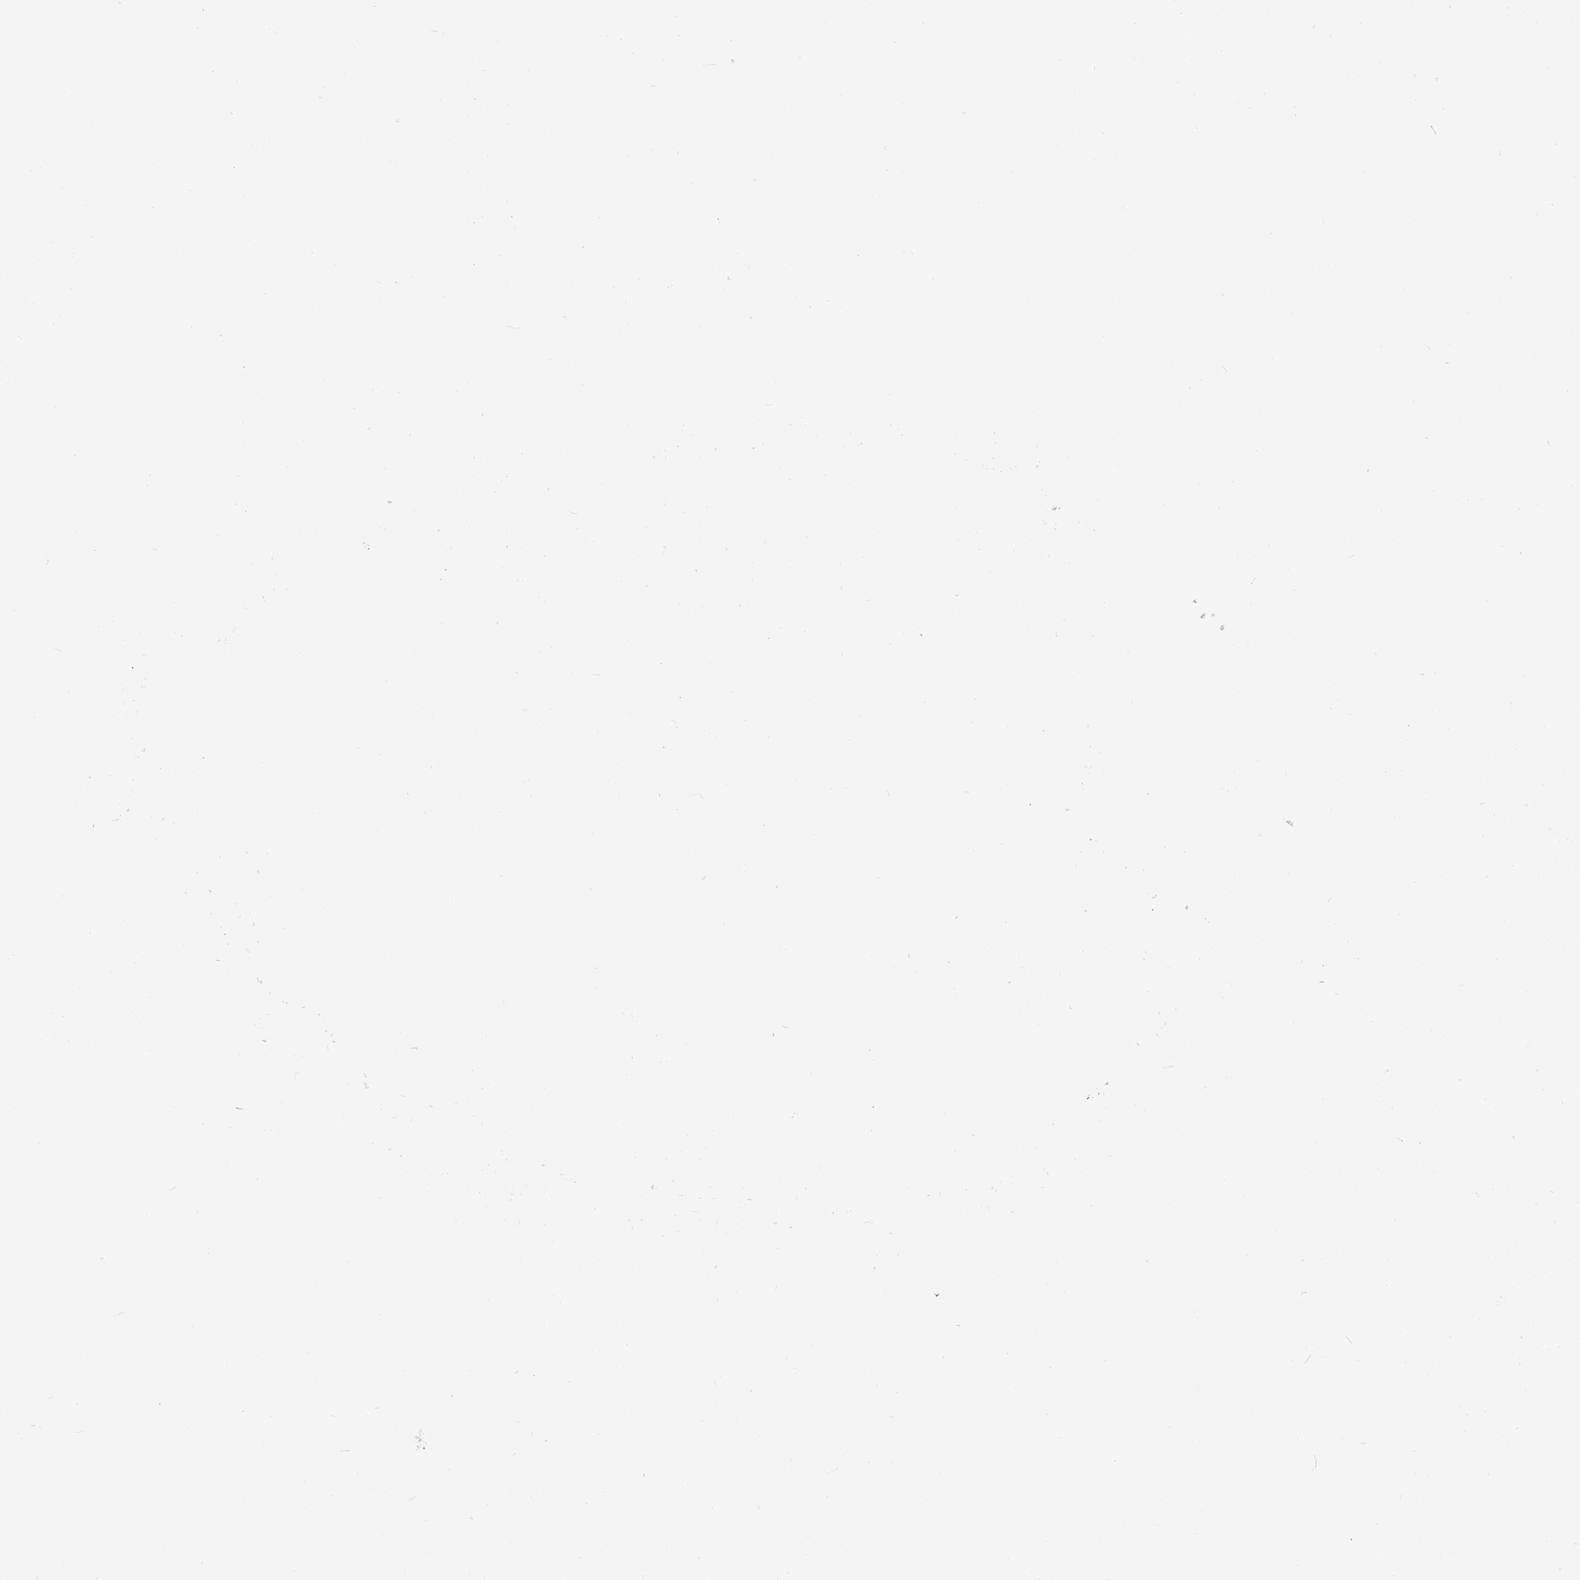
{"staining": {"intensity": "negative", "quantity": "none", "location": "none"}, "tissue": "glioma", "cell_type": "Tumor cells", "image_type": "cancer", "snomed": [{"axis": "morphology", "description": "Glioma, malignant, Low grade"}, {"axis": "topography", "description": "Brain"}], "caption": "A high-resolution photomicrograph shows IHC staining of malignant low-grade glioma, which displays no significant expression in tumor cells.", "gene": "ESR1", "patient": {"sex": "male", "age": 56}}